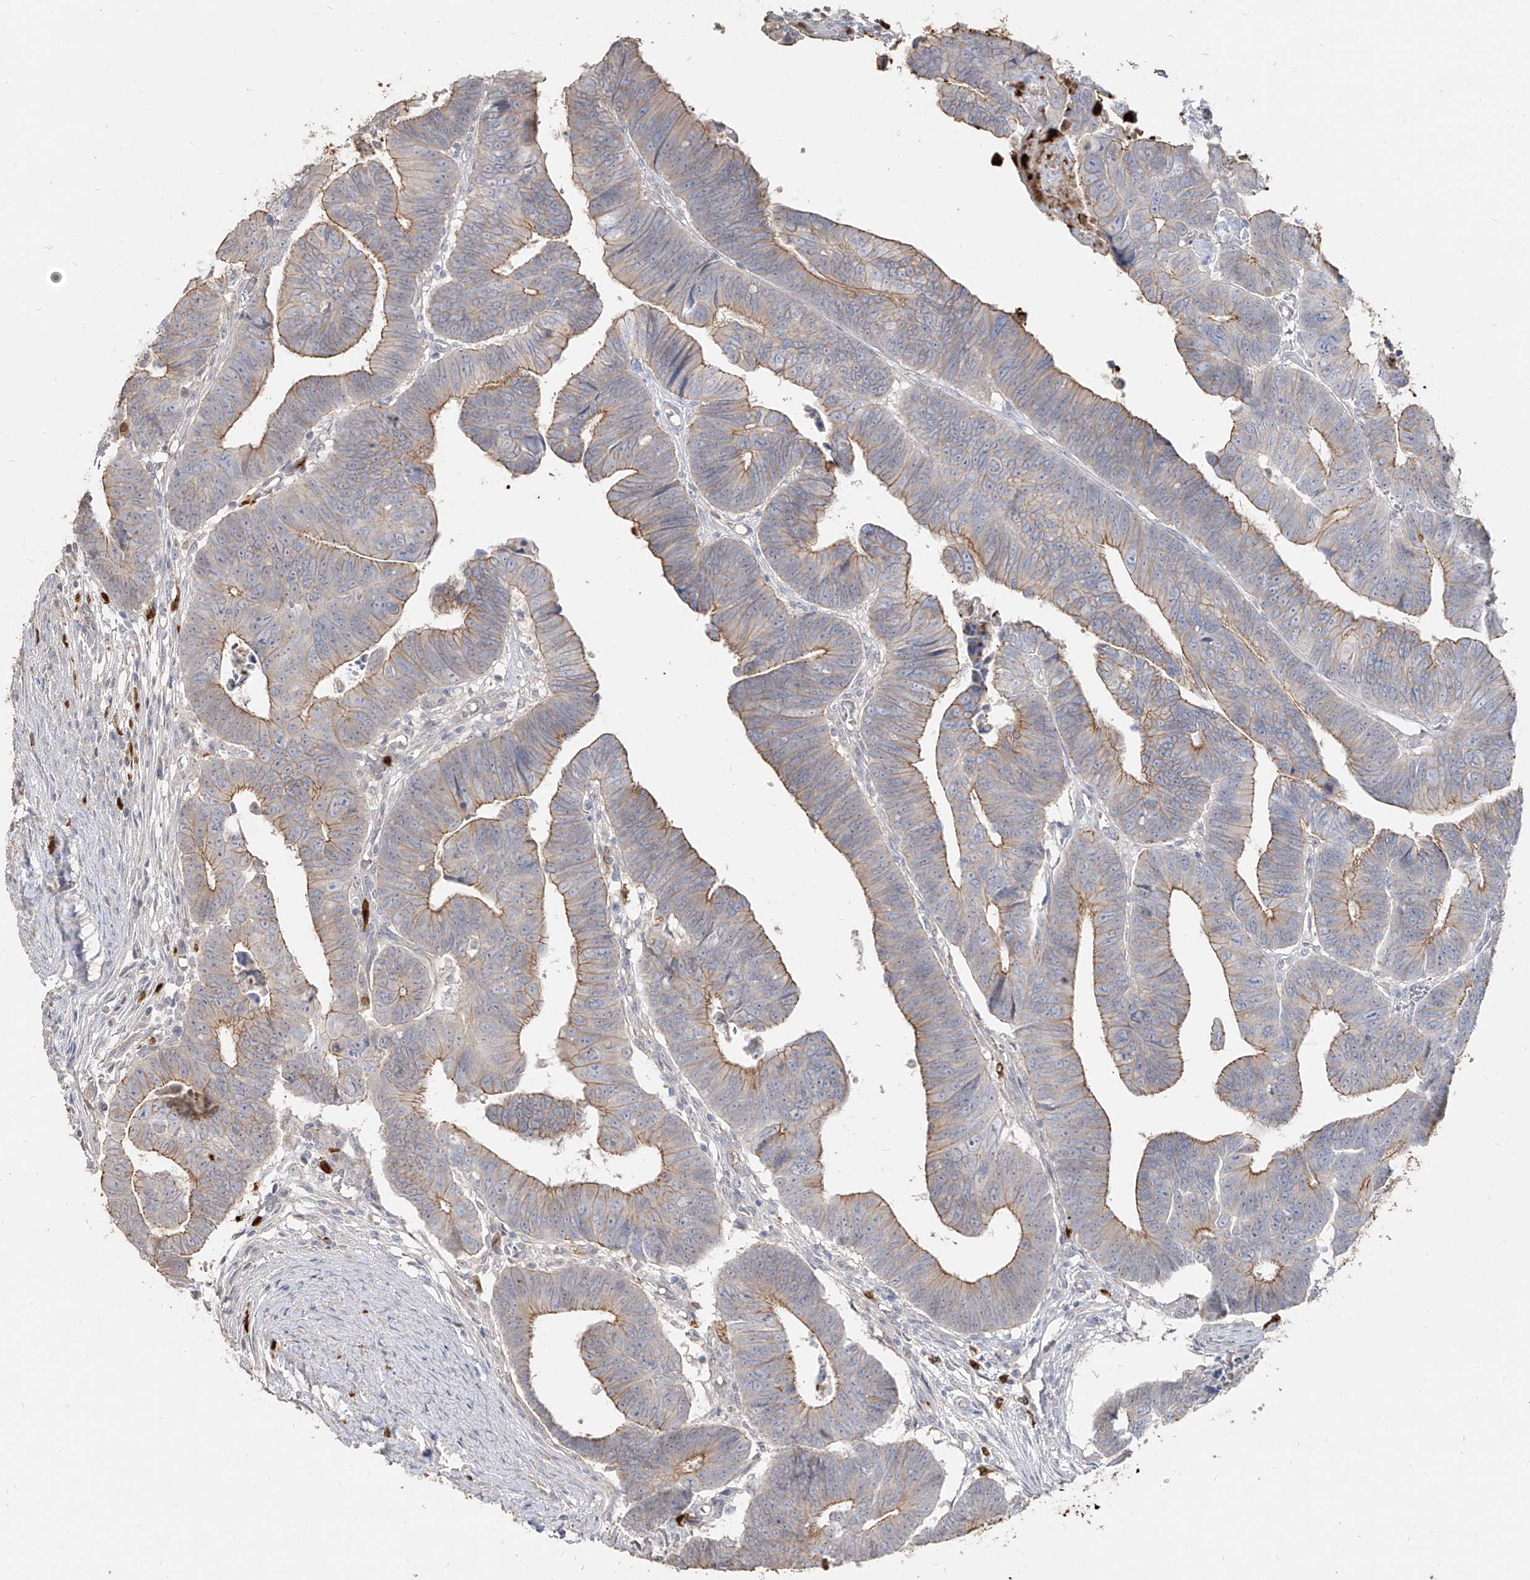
{"staining": {"intensity": "moderate", "quantity": "25%-75%", "location": "cytoplasmic/membranous"}, "tissue": "colorectal cancer", "cell_type": "Tumor cells", "image_type": "cancer", "snomed": [{"axis": "morphology", "description": "Adenocarcinoma, NOS"}, {"axis": "topography", "description": "Rectum"}], "caption": "Human colorectal adenocarcinoma stained with a protein marker exhibits moderate staining in tumor cells.", "gene": "ZNF227", "patient": {"sex": "female", "age": 65}}